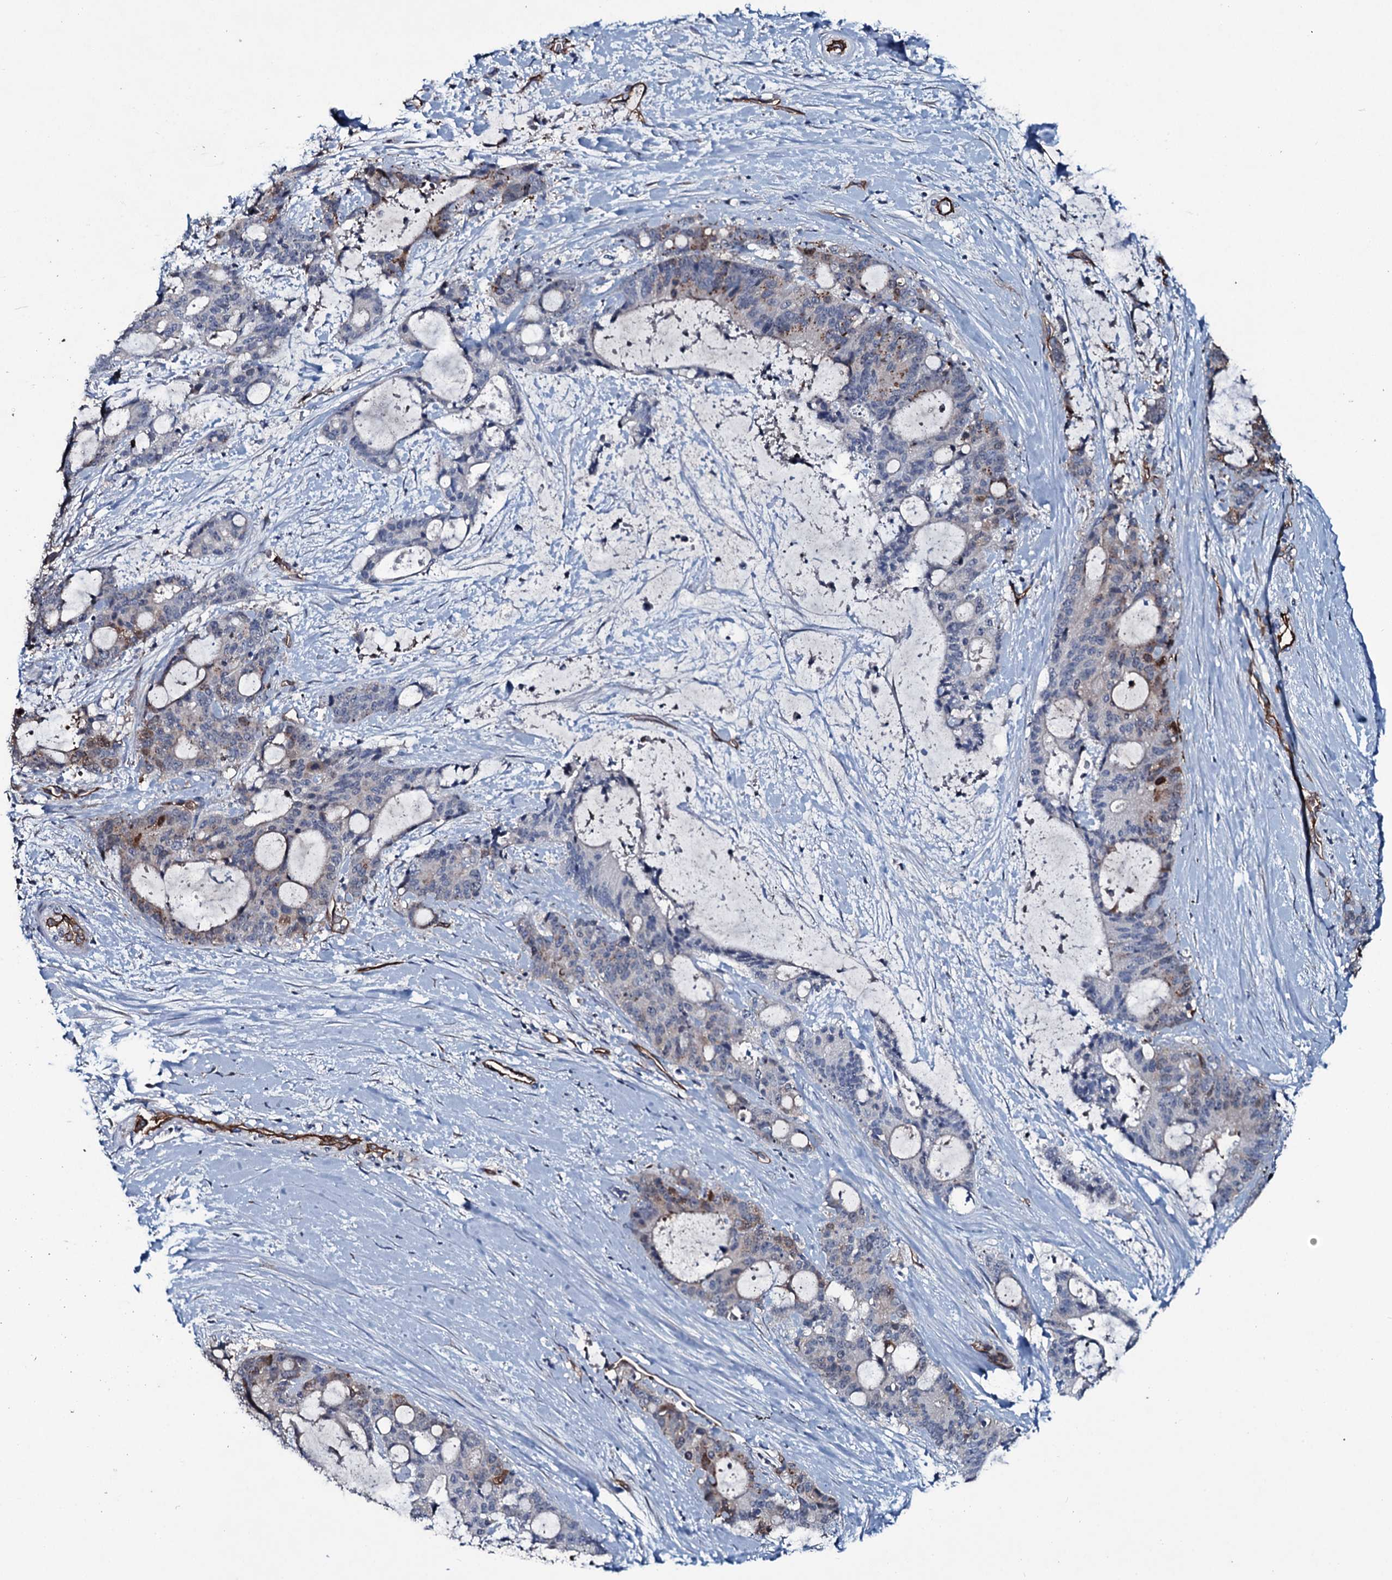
{"staining": {"intensity": "moderate", "quantity": "<25%", "location": "cytoplasmic/membranous"}, "tissue": "liver cancer", "cell_type": "Tumor cells", "image_type": "cancer", "snomed": [{"axis": "morphology", "description": "Normal tissue, NOS"}, {"axis": "morphology", "description": "Cholangiocarcinoma"}, {"axis": "topography", "description": "Liver"}, {"axis": "topography", "description": "Peripheral nerve tissue"}], "caption": "DAB (3,3'-diaminobenzidine) immunohistochemical staining of cholangiocarcinoma (liver) exhibits moderate cytoplasmic/membranous protein positivity in approximately <25% of tumor cells.", "gene": "CLEC14A", "patient": {"sex": "female", "age": 73}}